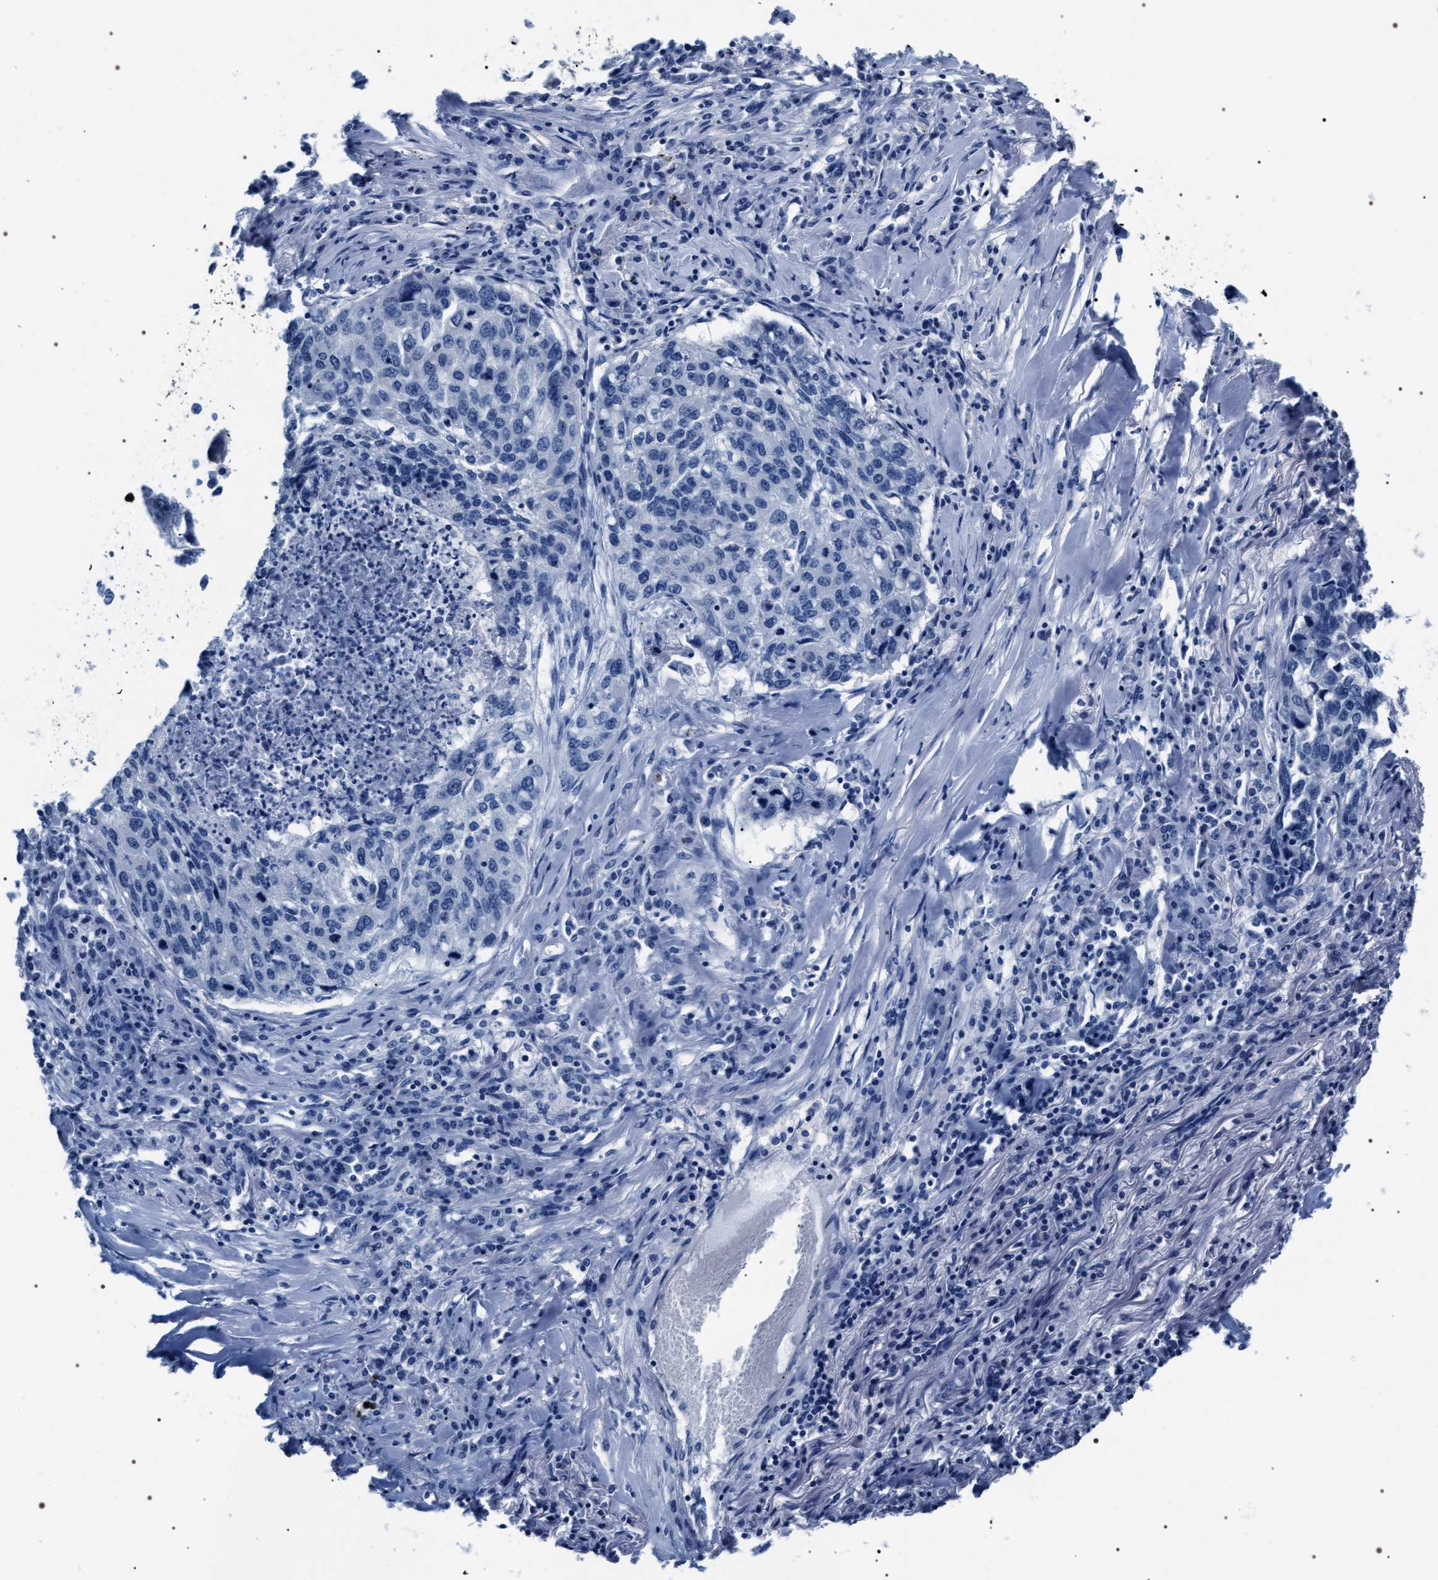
{"staining": {"intensity": "negative", "quantity": "none", "location": "none"}, "tissue": "lung cancer", "cell_type": "Tumor cells", "image_type": "cancer", "snomed": [{"axis": "morphology", "description": "Squamous cell carcinoma, NOS"}, {"axis": "topography", "description": "Lung"}], "caption": "This is an immunohistochemistry (IHC) image of human lung cancer (squamous cell carcinoma). There is no staining in tumor cells.", "gene": "ADH4", "patient": {"sex": "female", "age": 63}}